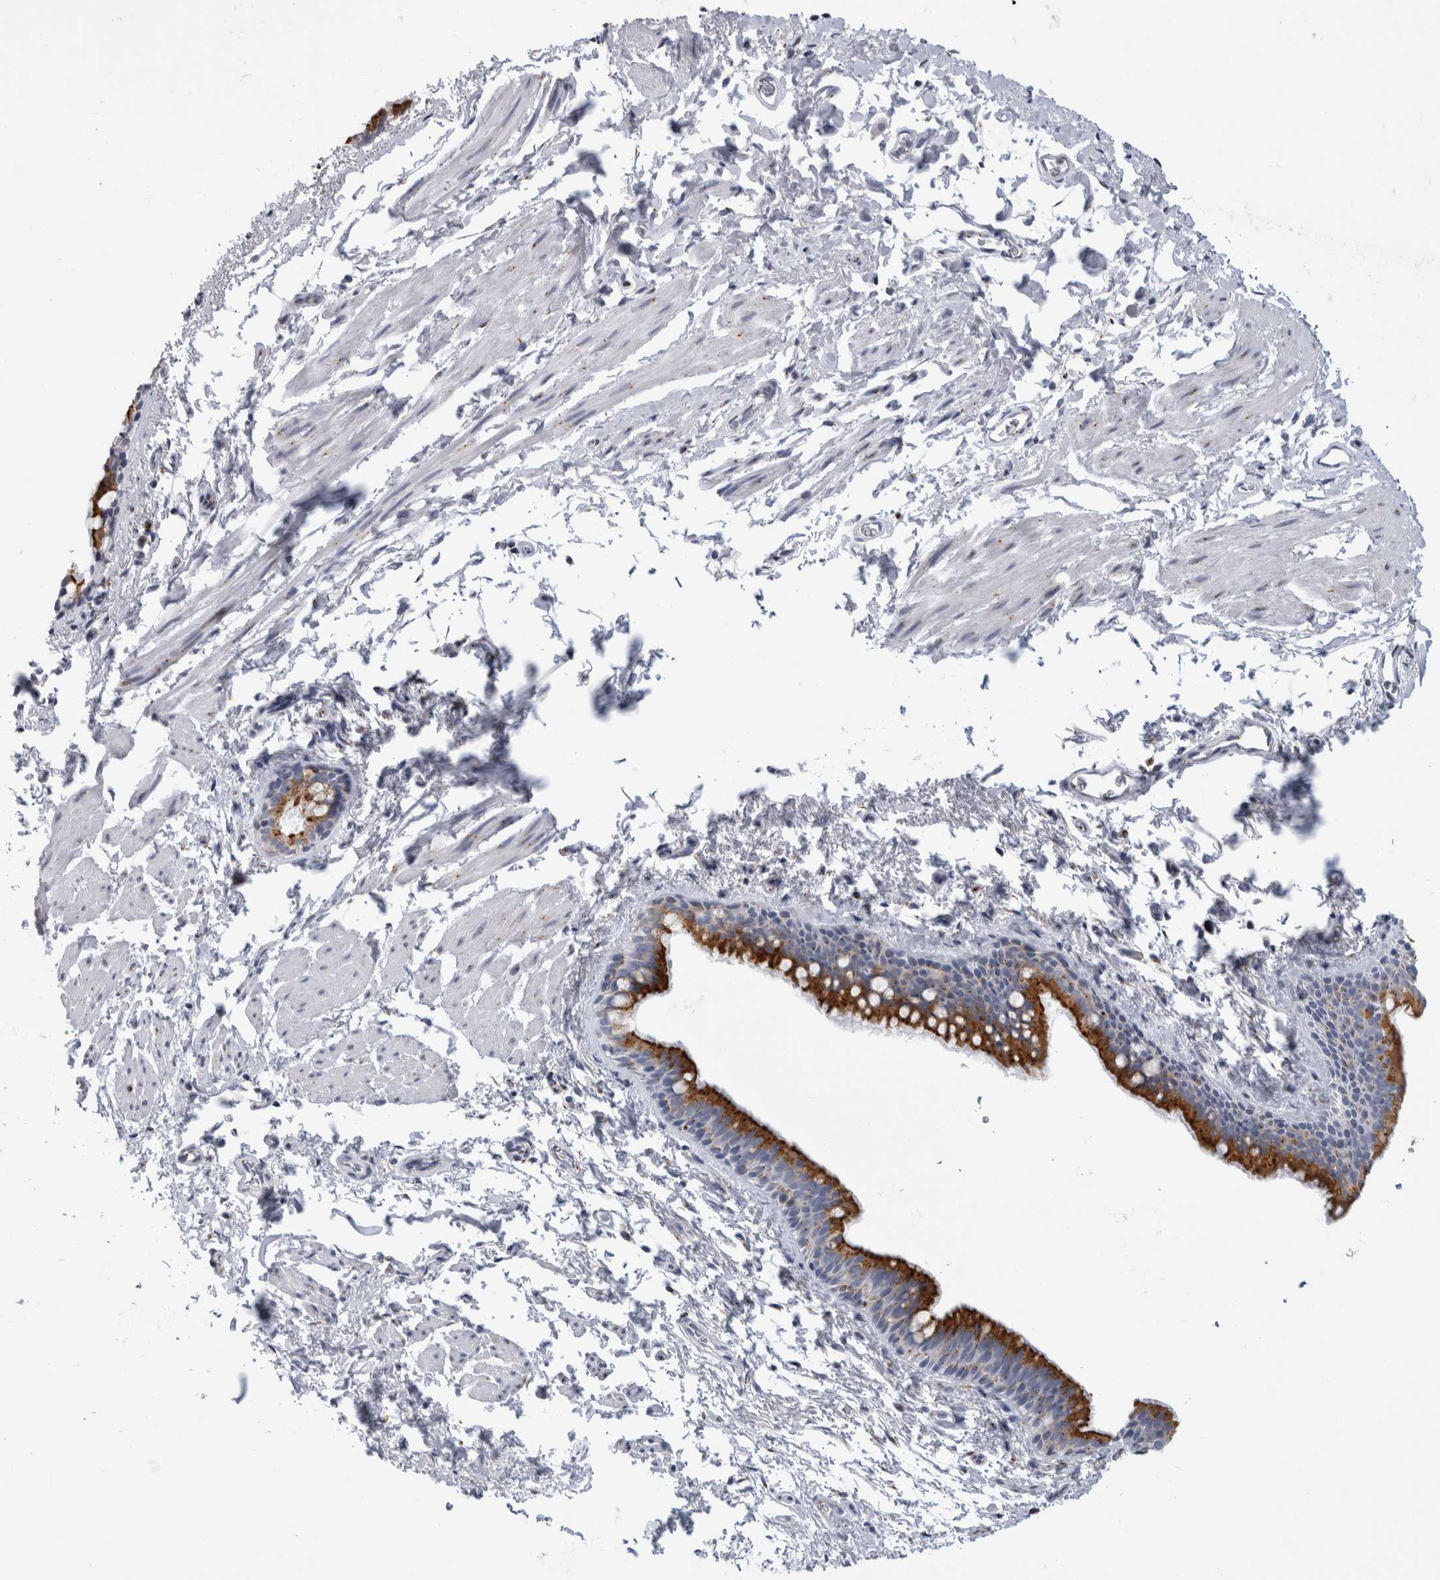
{"staining": {"intensity": "strong", "quantity": ">75%", "location": "cytoplasmic/membranous"}, "tissue": "bronchus", "cell_type": "Respiratory epithelial cells", "image_type": "normal", "snomed": [{"axis": "morphology", "description": "Normal tissue, NOS"}, {"axis": "topography", "description": "Cartilage tissue"}, {"axis": "topography", "description": "Bronchus"}, {"axis": "topography", "description": "Lung"}], "caption": "A brown stain highlights strong cytoplasmic/membranous positivity of a protein in respiratory epithelial cells of normal human bronchus.", "gene": "AKAP9", "patient": {"sex": "male", "age": 64}}